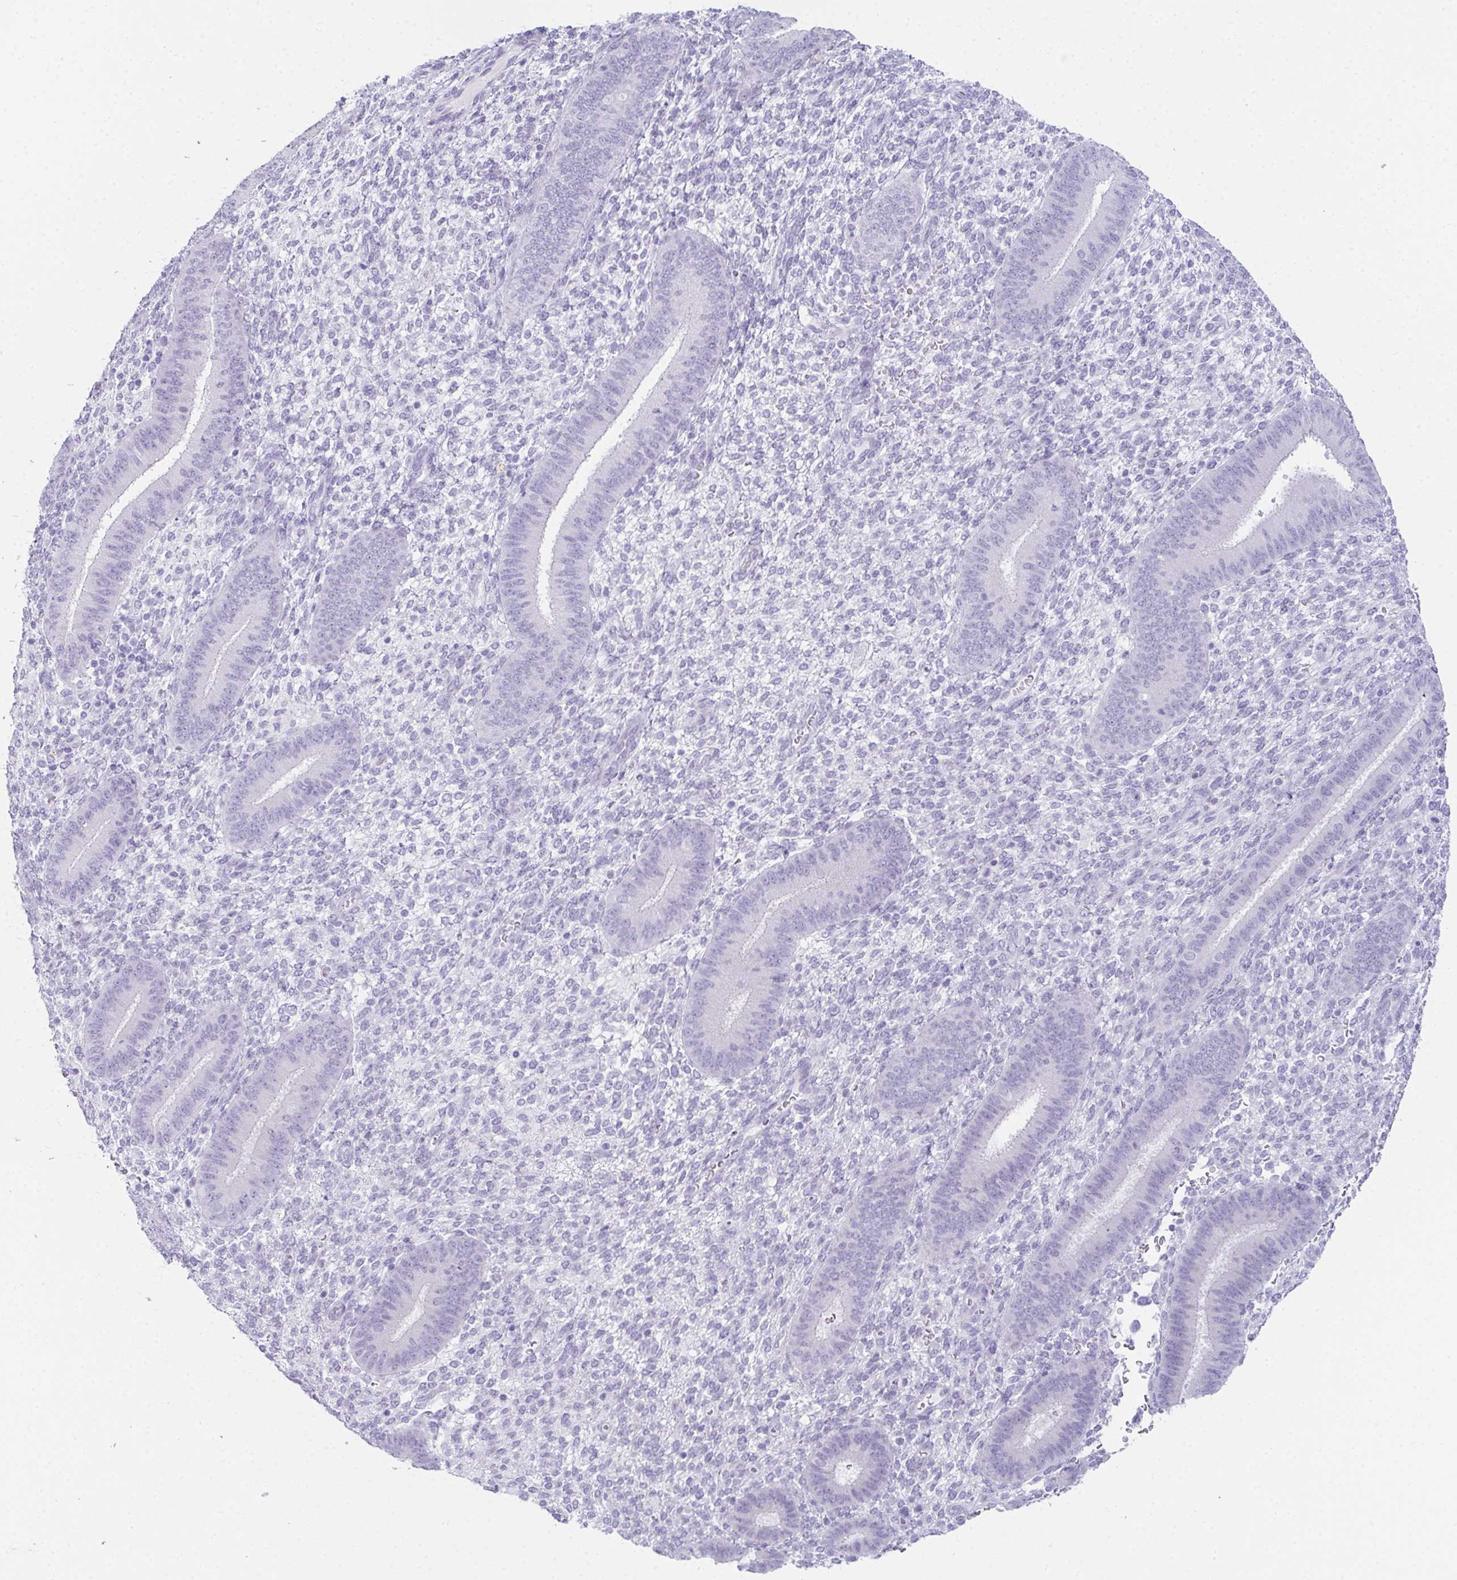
{"staining": {"intensity": "negative", "quantity": "none", "location": "none"}, "tissue": "endometrium", "cell_type": "Cells in endometrial stroma", "image_type": "normal", "snomed": [{"axis": "morphology", "description": "Normal tissue, NOS"}, {"axis": "topography", "description": "Endometrium"}], "caption": "IHC photomicrograph of unremarkable endometrium: human endometrium stained with DAB demonstrates no significant protein expression in cells in endometrial stroma.", "gene": "TEX19", "patient": {"sex": "female", "age": 39}}